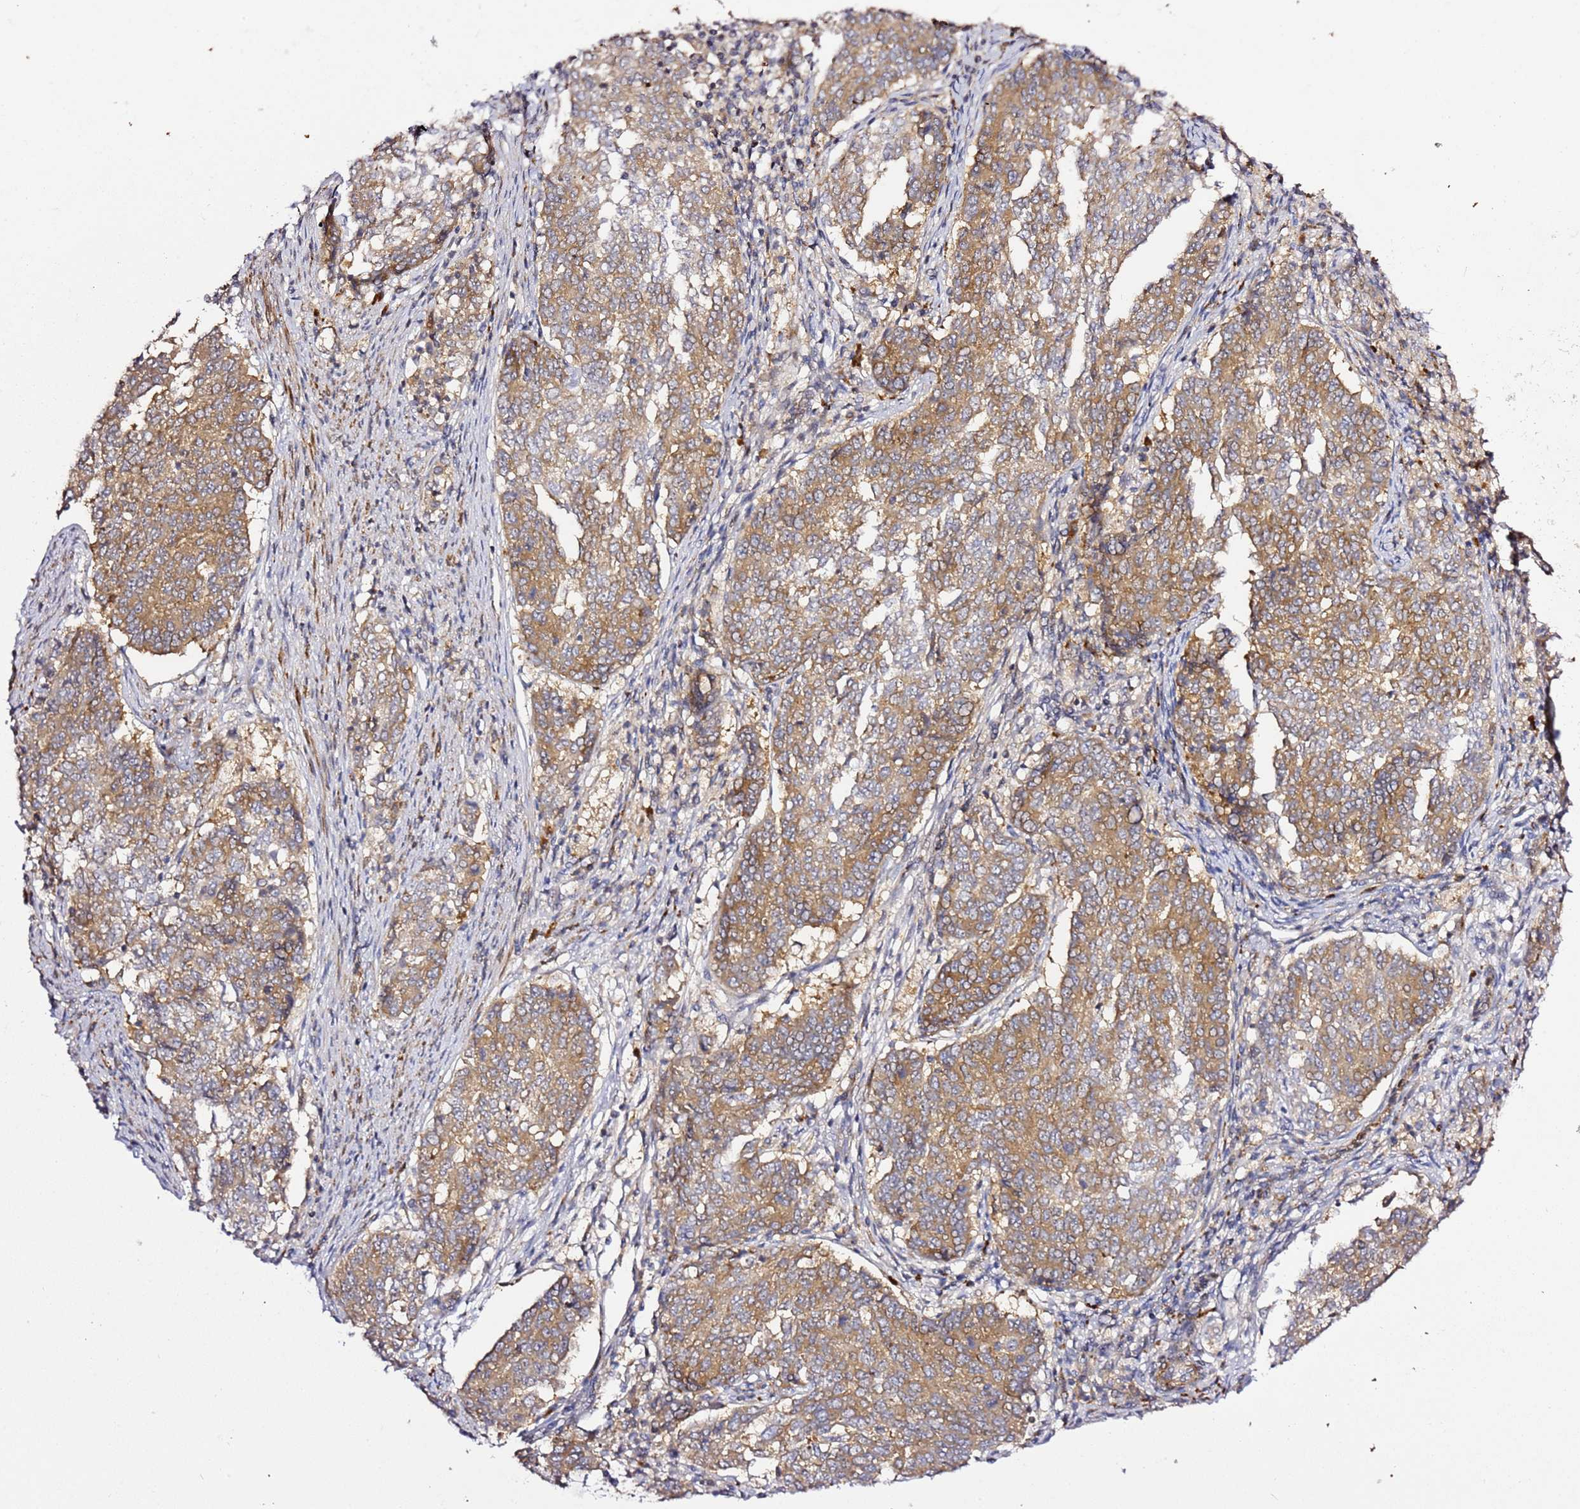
{"staining": {"intensity": "moderate", "quantity": ">75%", "location": "cytoplasmic/membranous"}, "tissue": "endometrial cancer", "cell_type": "Tumor cells", "image_type": "cancer", "snomed": [{"axis": "morphology", "description": "Adenocarcinoma, NOS"}, {"axis": "topography", "description": "Endometrium"}], "caption": "Brown immunohistochemical staining in endometrial adenocarcinoma reveals moderate cytoplasmic/membranous staining in about >75% of tumor cells.", "gene": "PVRIG", "patient": {"sex": "female", "age": 80}}